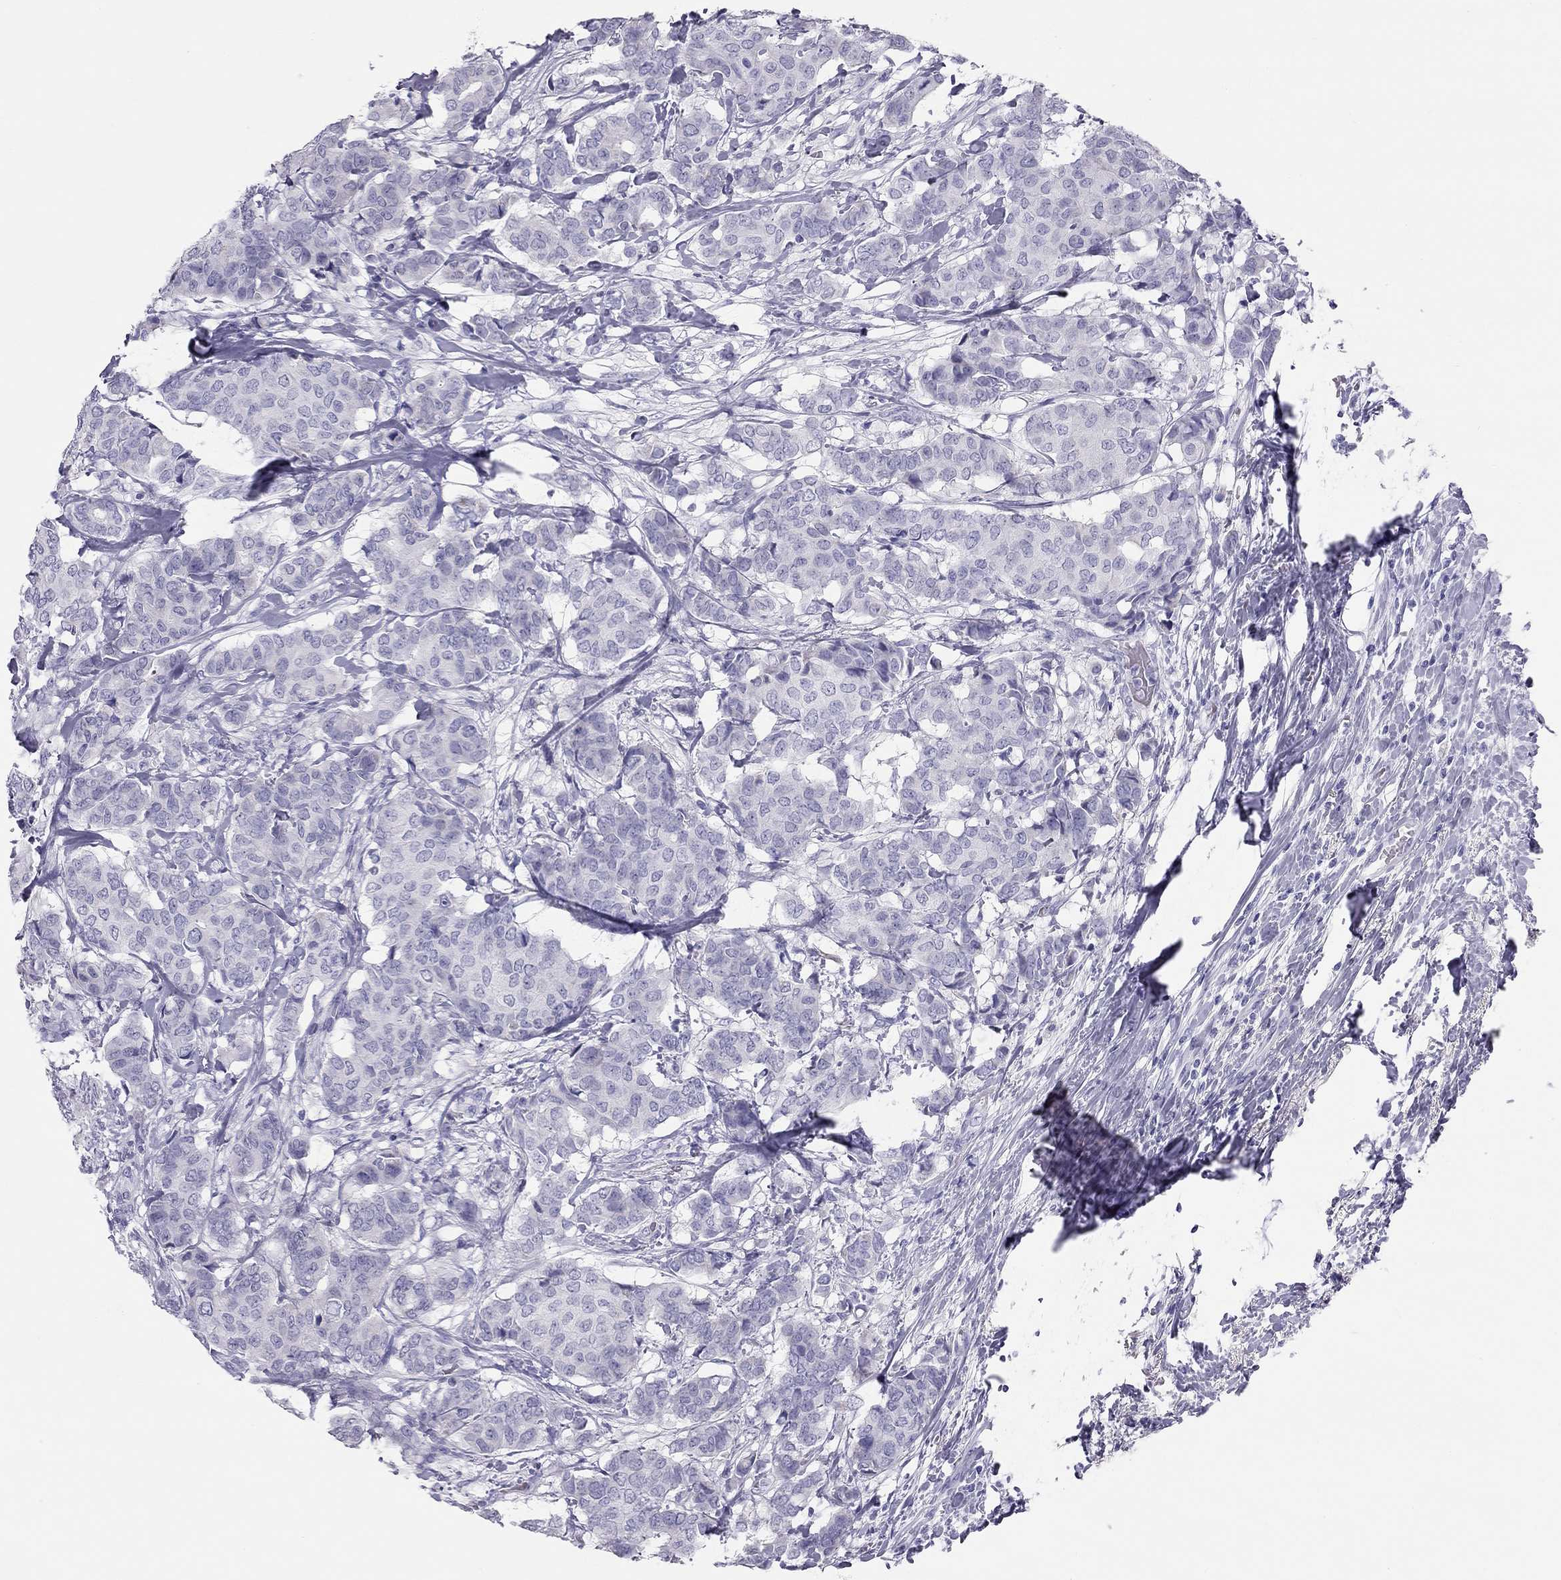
{"staining": {"intensity": "negative", "quantity": "none", "location": "none"}, "tissue": "breast cancer", "cell_type": "Tumor cells", "image_type": "cancer", "snomed": [{"axis": "morphology", "description": "Duct carcinoma"}, {"axis": "topography", "description": "Breast"}], "caption": "Immunohistochemistry (IHC) image of breast intraductal carcinoma stained for a protein (brown), which demonstrates no expression in tumor cells.", "gene": "TRPM3", "patient": {"sex": "female", "age": 75}}